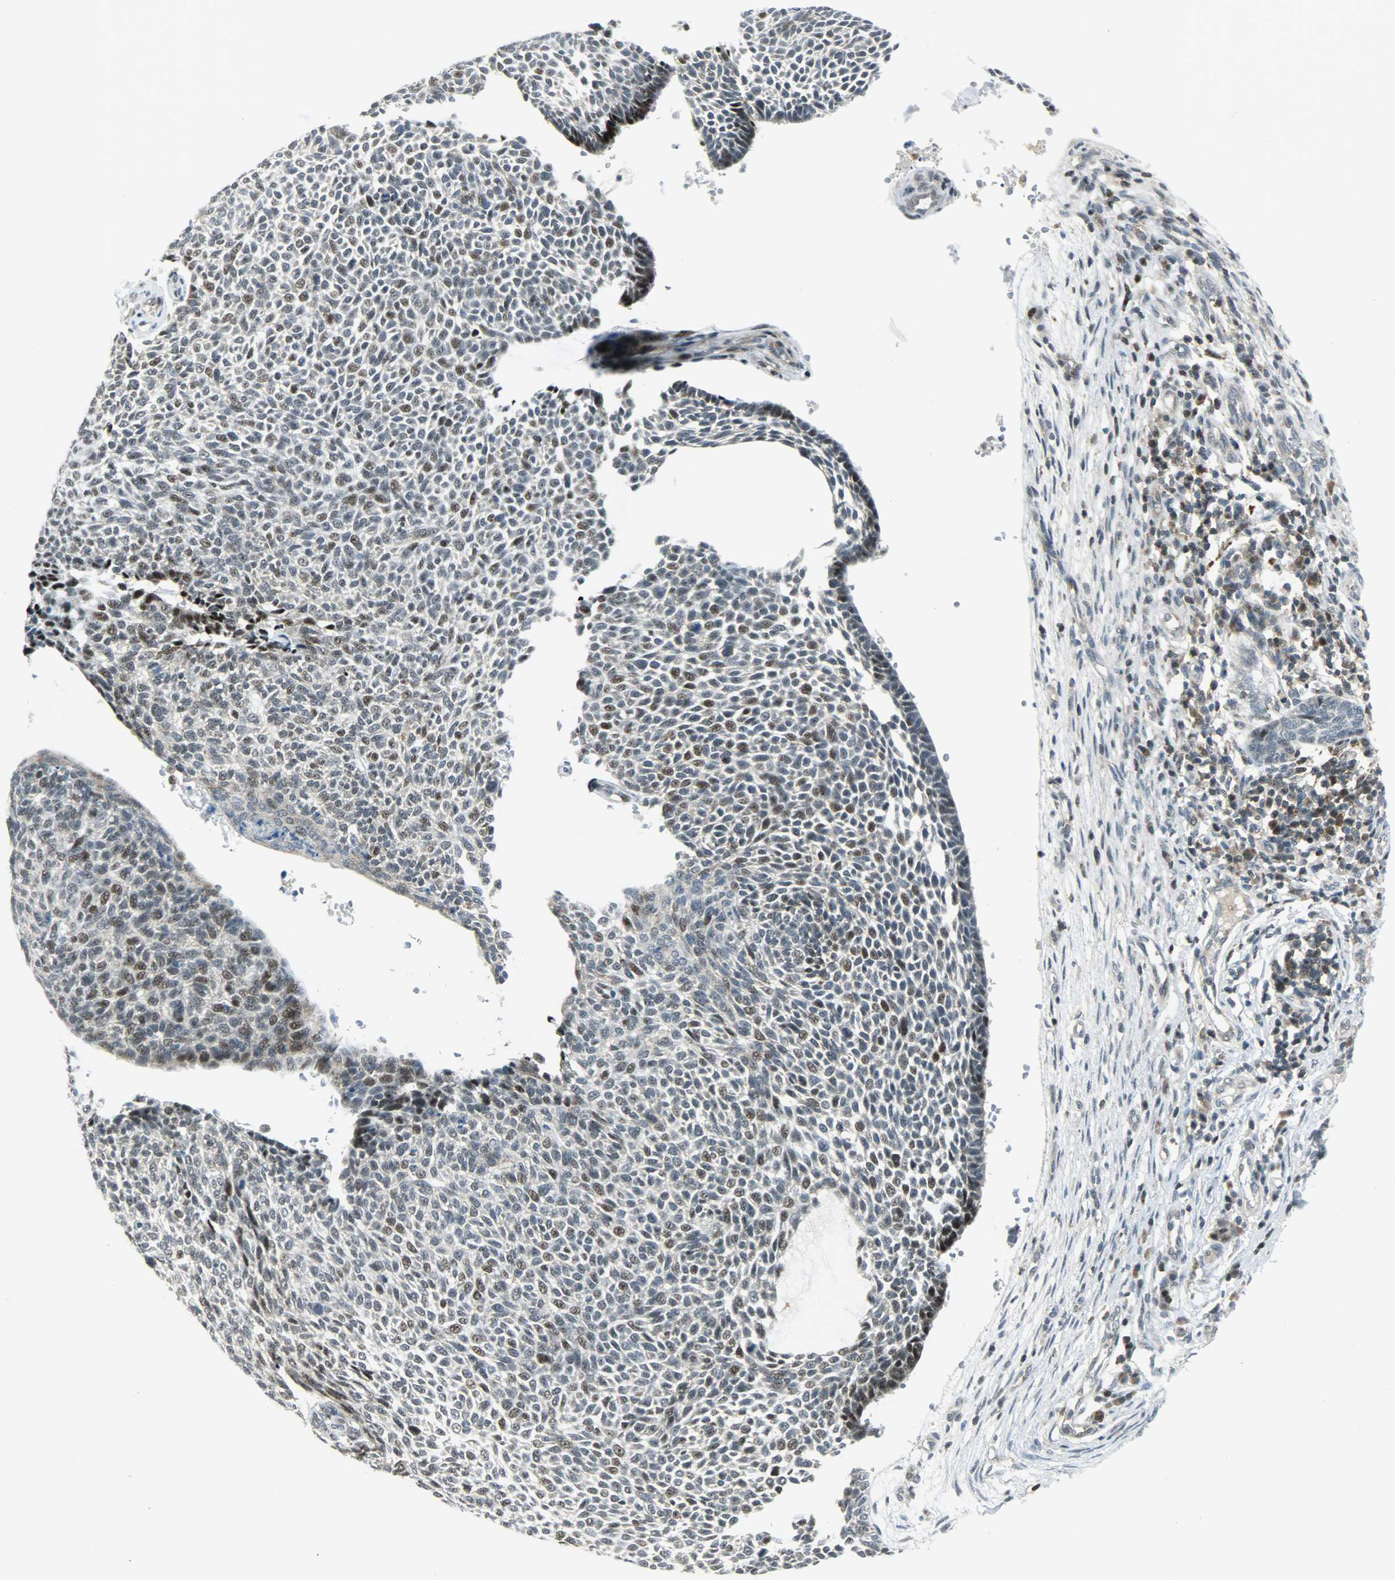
{"staining": {"intensity": "weak", "quantity": "<25%", "location": "cytoplasmic/membranous,nuclear"}, "tissue": "skin cancer", "cell_type": "Tumor cells", "image_type": "cancer", "snomed": [{"axis": "morphology", "description": "Normal tissue, NOS"}, {"axis": "morphology", "description": "Basal cell carcinoma"}, {"axis": "topography", "description": "Skin"}], "caption": "The image exhibits no staining of tumor cells in skin basal cell carcinoma. (Brightfield microscopy of DAB (3,3'-diaminobenzidine) IHC at high magnification).", "gene": "IL15", "patient": {"sex": "male", "age": 87}}